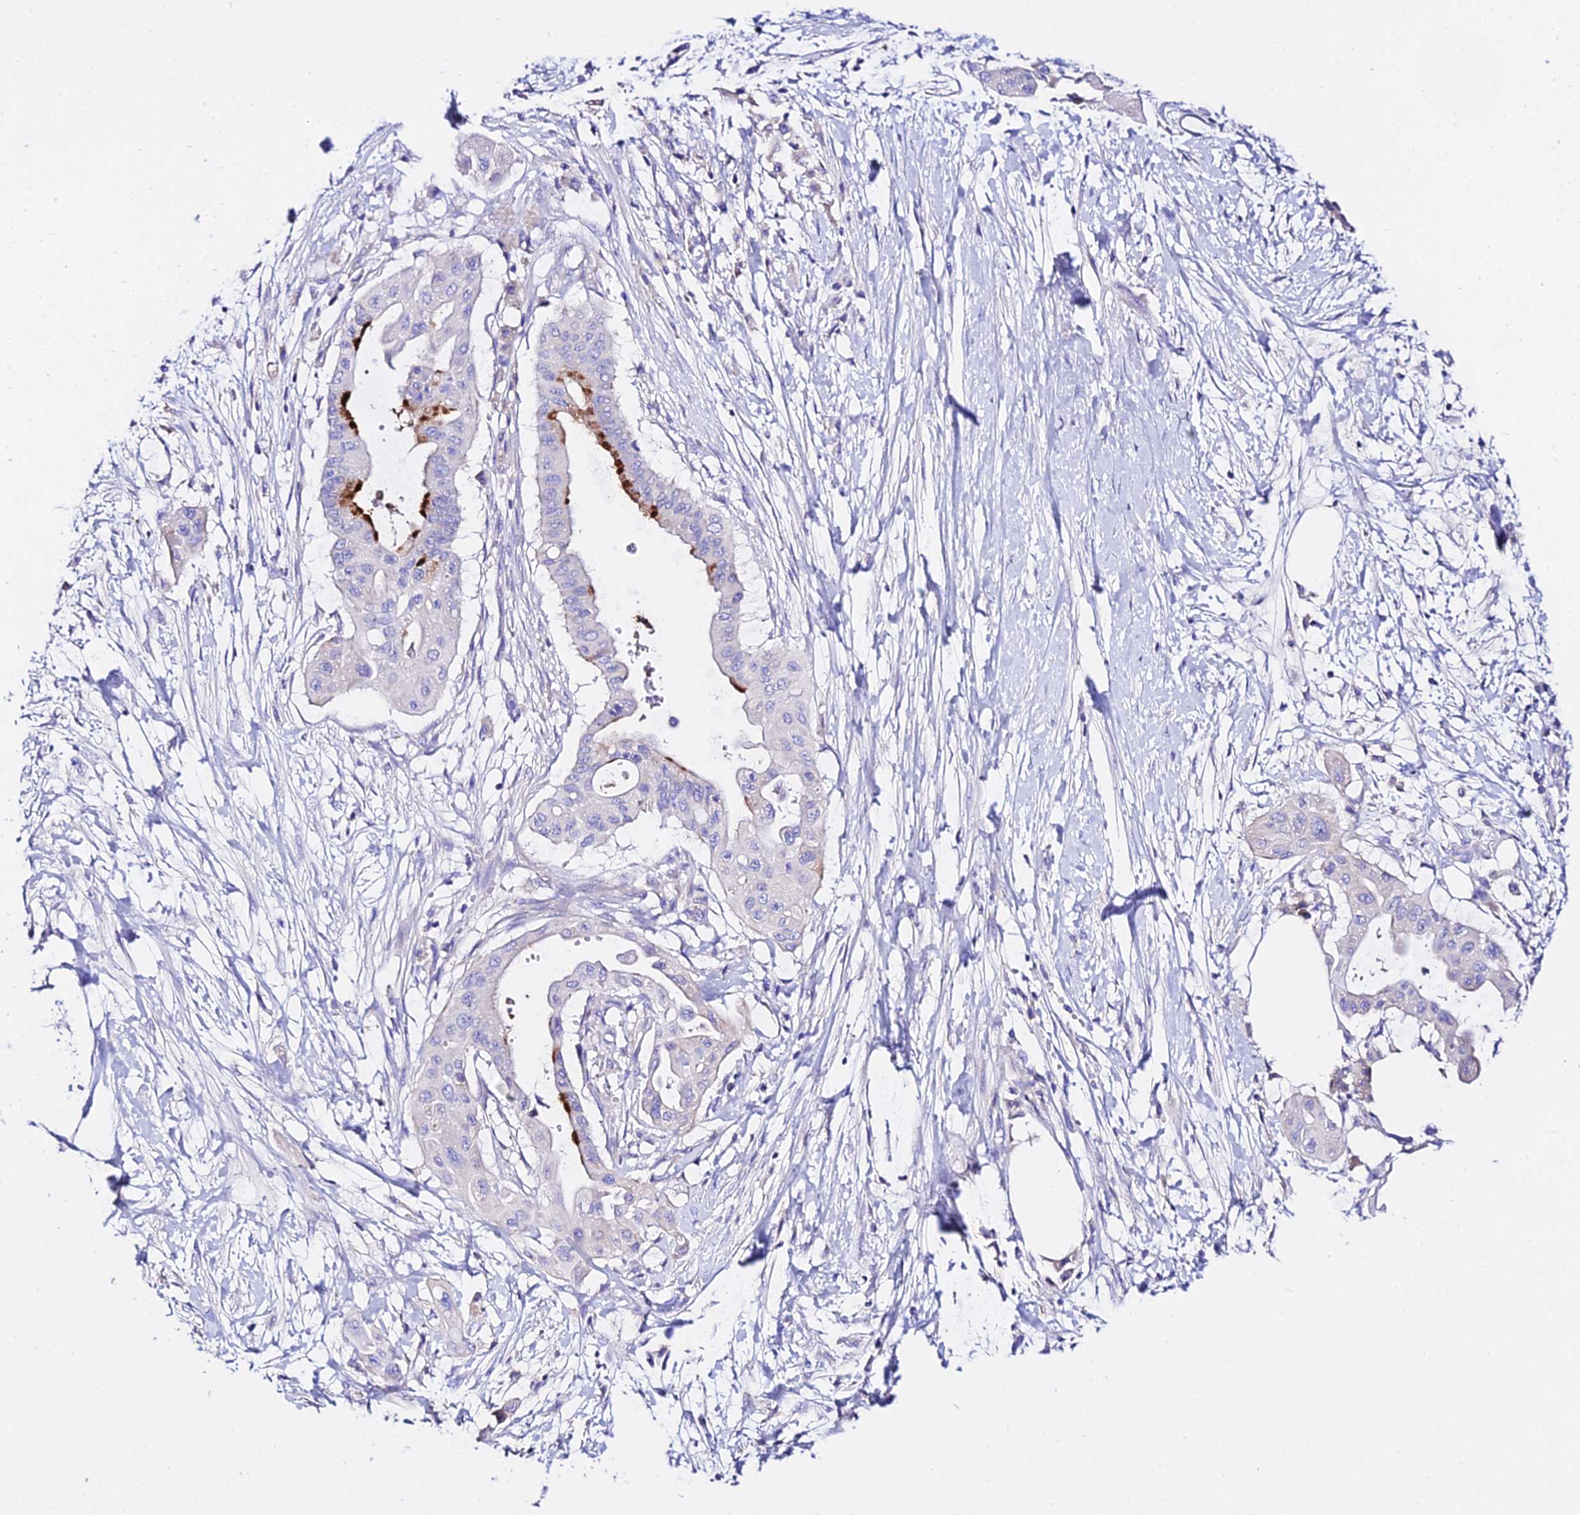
{"staining": {"intensity": "strong", "quantity": "<25%", "location": "cytoplasmic/membranous"}, "tissue": "pancreatic cancer", "cell_type": "Tumor cells", "image_type": "cancer", "snomed": [{"axis": "morphology", "description": "Adenocarcinoma, NOS"}, {"axis": "topography", "description": "Pancreas"}], "caption": "Immunohistochemical staining of human pancreatic cancer (adenocarcinoma) exhibits strong cytoplasmic/membranous protein positivity in about <25% of tumor cells.", "gene": "TMEM117", "patient": {"sex": "male", "age": 68}}